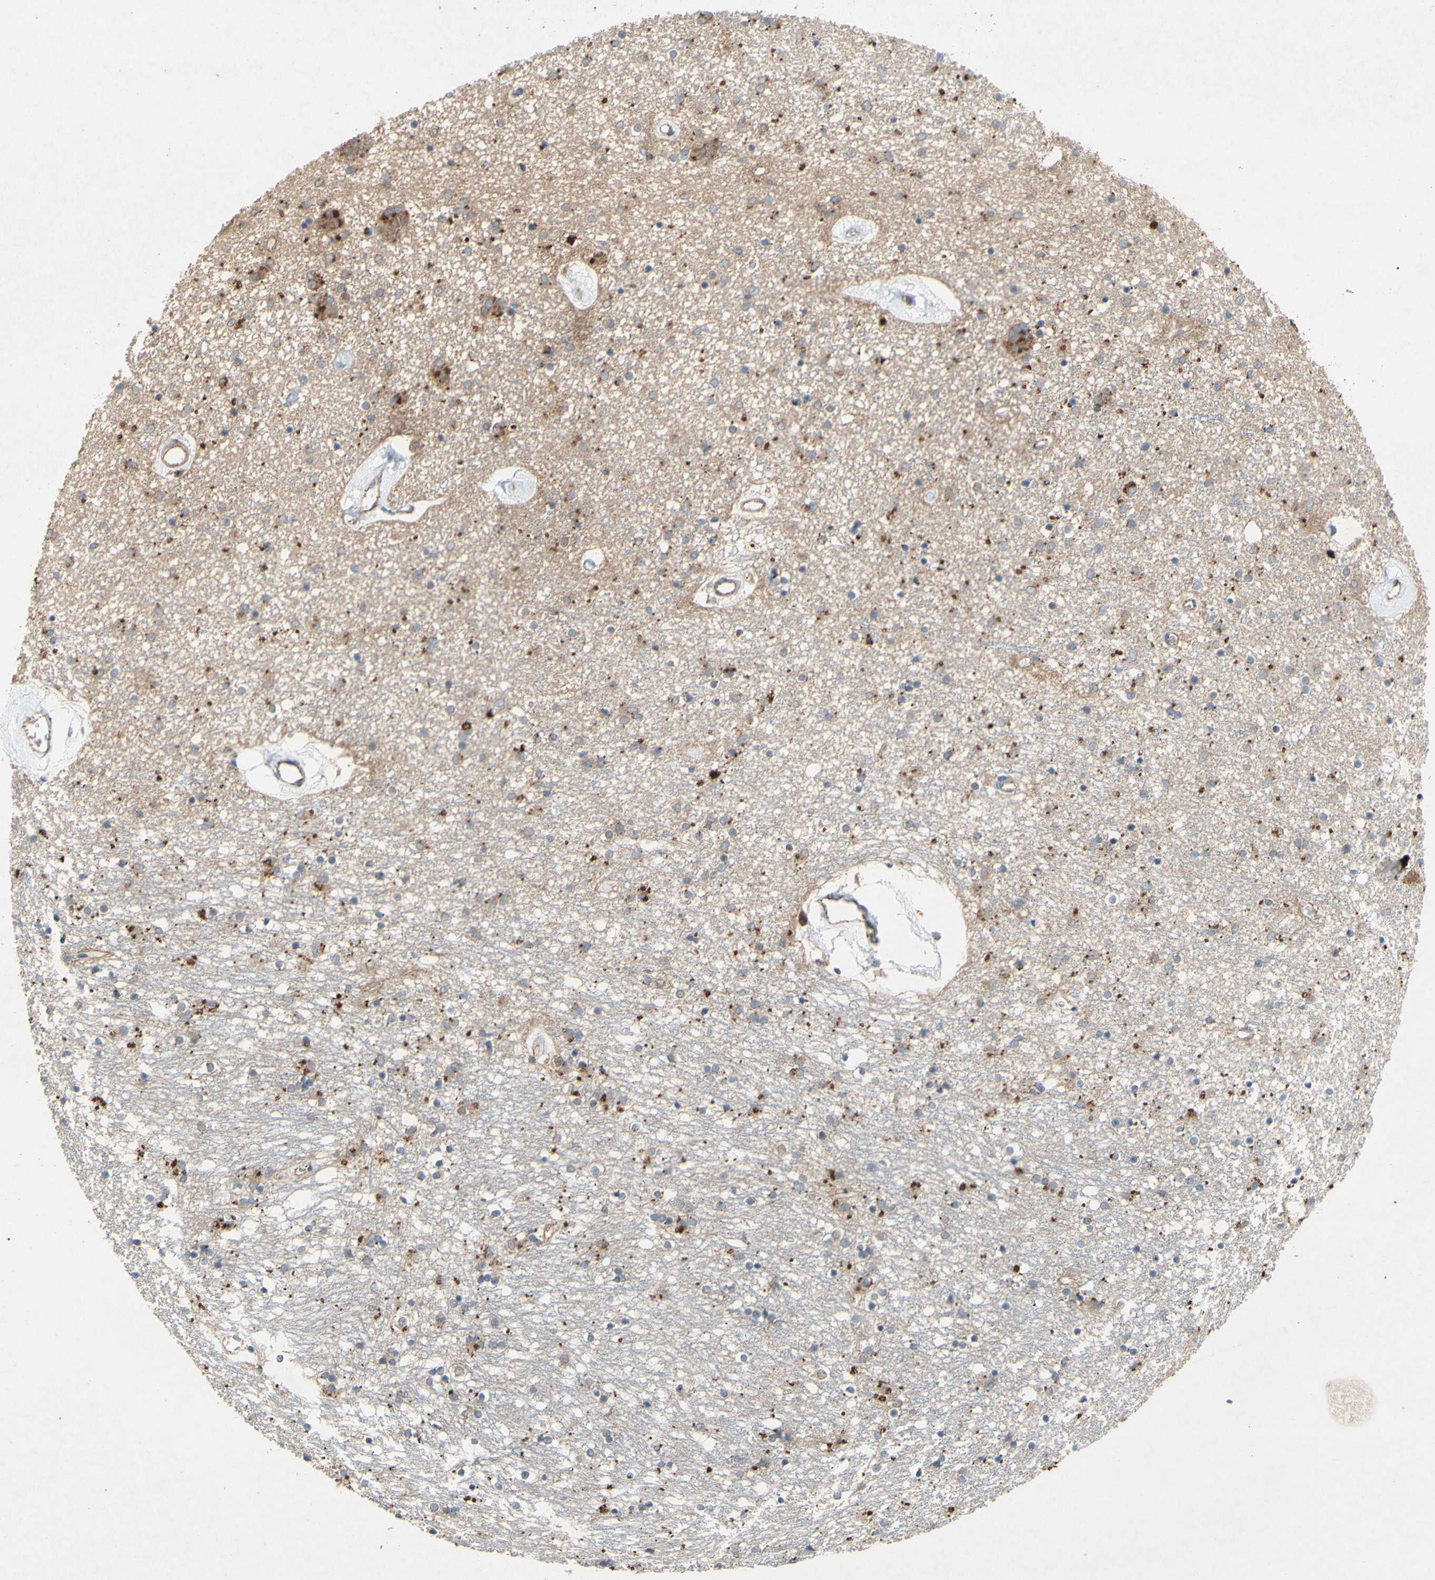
{"staining": {"intensity": "moderate", "quantity": "<25%", "location": "cytoplasmic/membranous"}, "tissue": "caudate", "cell_type": "Glial cells", "image_type": "normal", "snomed": [{"axis": "morphology", "description": "Normal tissue, NOS"}, {"axis": "topography", "description": "Lateral ventricle wall"}], "caption": "A brown stain highlights moderate cytoplasmic/membranous staining of a protein in glial cells of unremarkable caudate. The staining was performed using DAB to visualize the protein expression in brown, while the nuclei were stained in blue with hematoxylin (Magnification: 20x).", "gene": "PDGFB", "patient": {"sex": "female", "age": 54}}